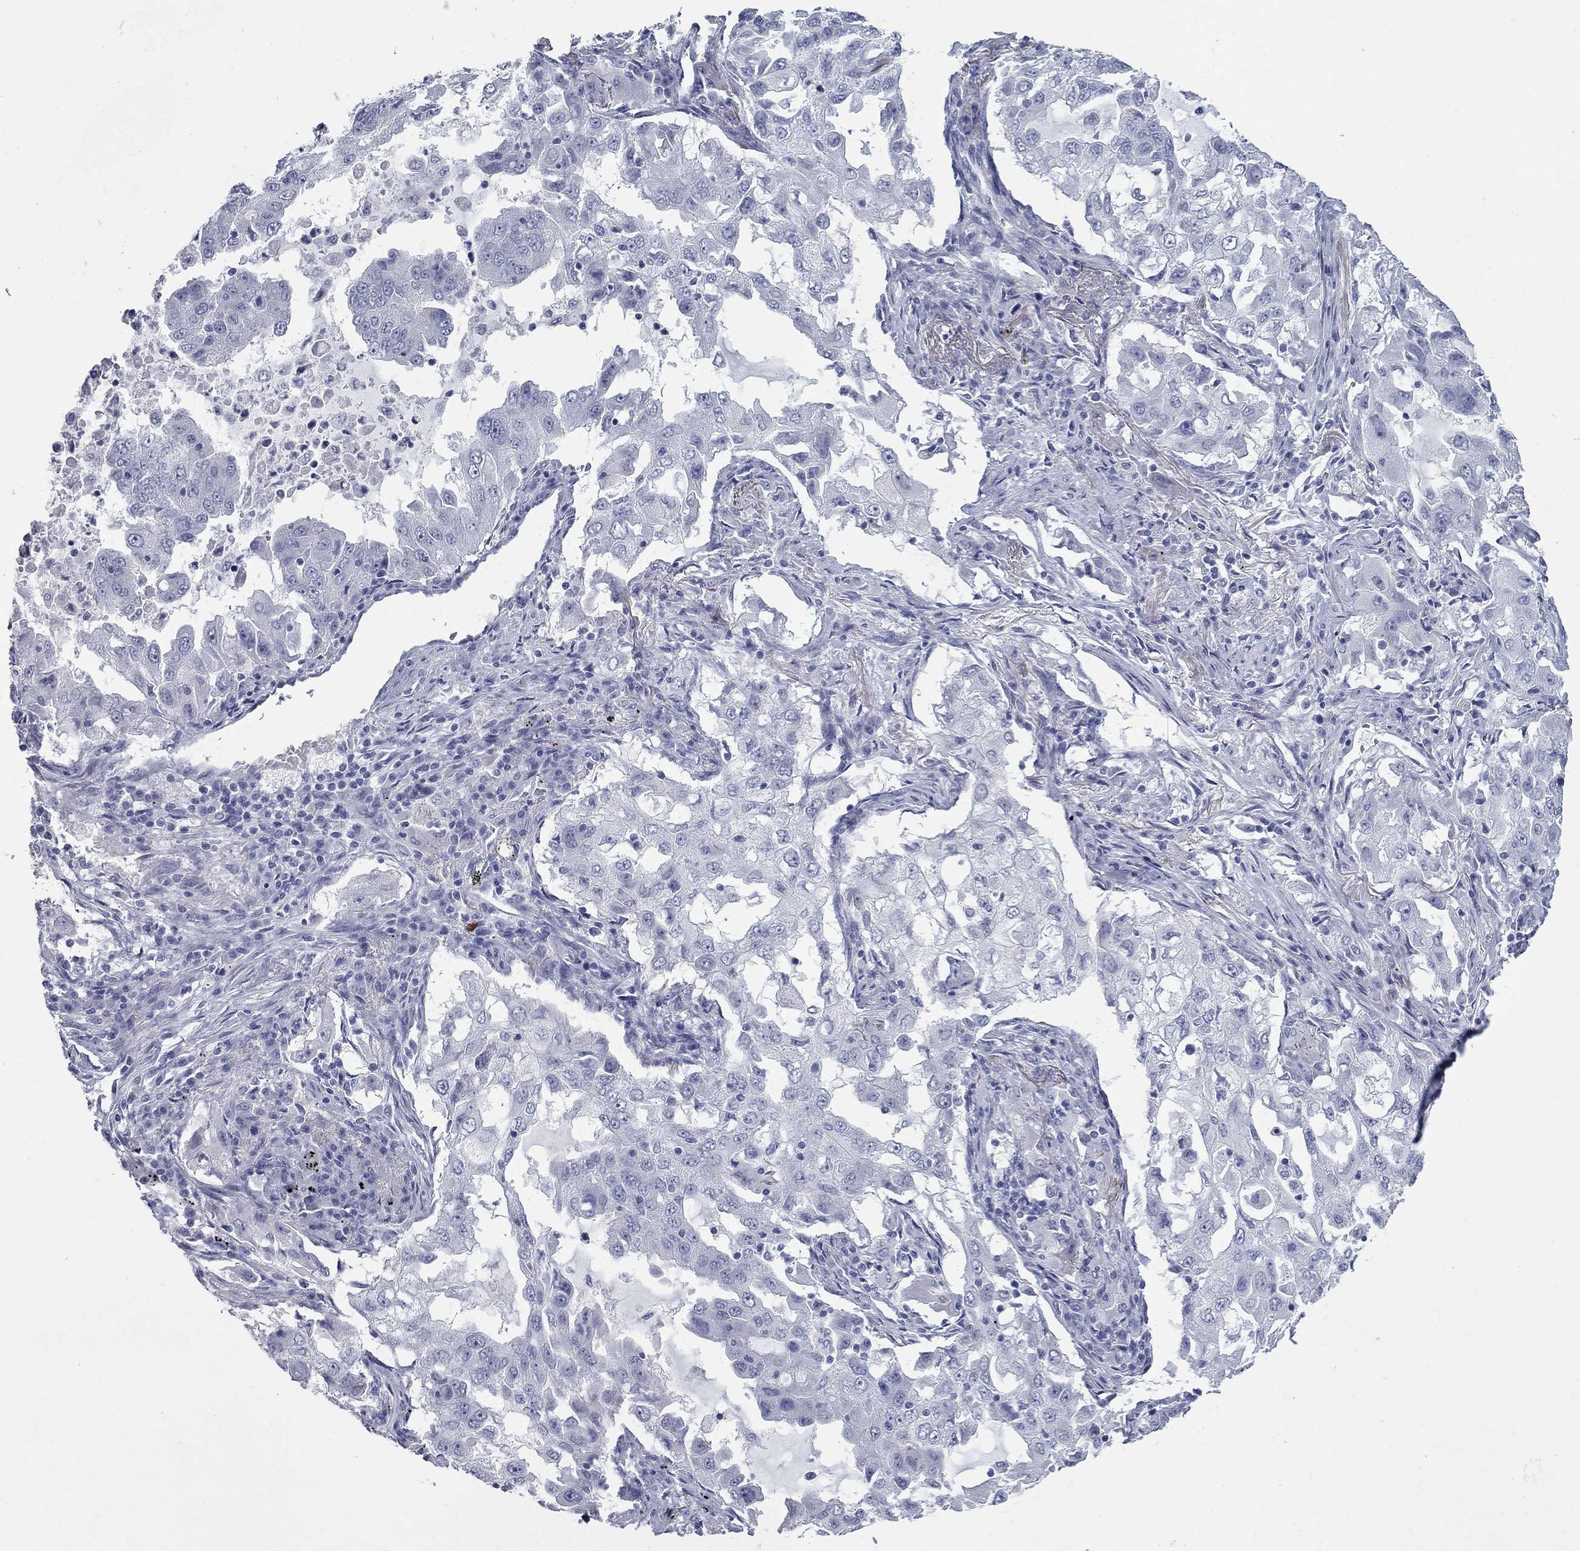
{"staining": {"intensity": "negative", "quantity": "none", "location": "none"}, "tissue": "lung cancer", "cell_type": "Tumor cells", "image_type": "cancer", "snomed": [{"axis": "morphology", "description": "Adenocarcinoma, NOS"}, {"axis": "topography", "description": "Lung"}], "caption": "Tumor cells show no significant protein expression in lung cancer.", "gene": "KIRREL2", "patient": {"sex": "female", "age": 61}}